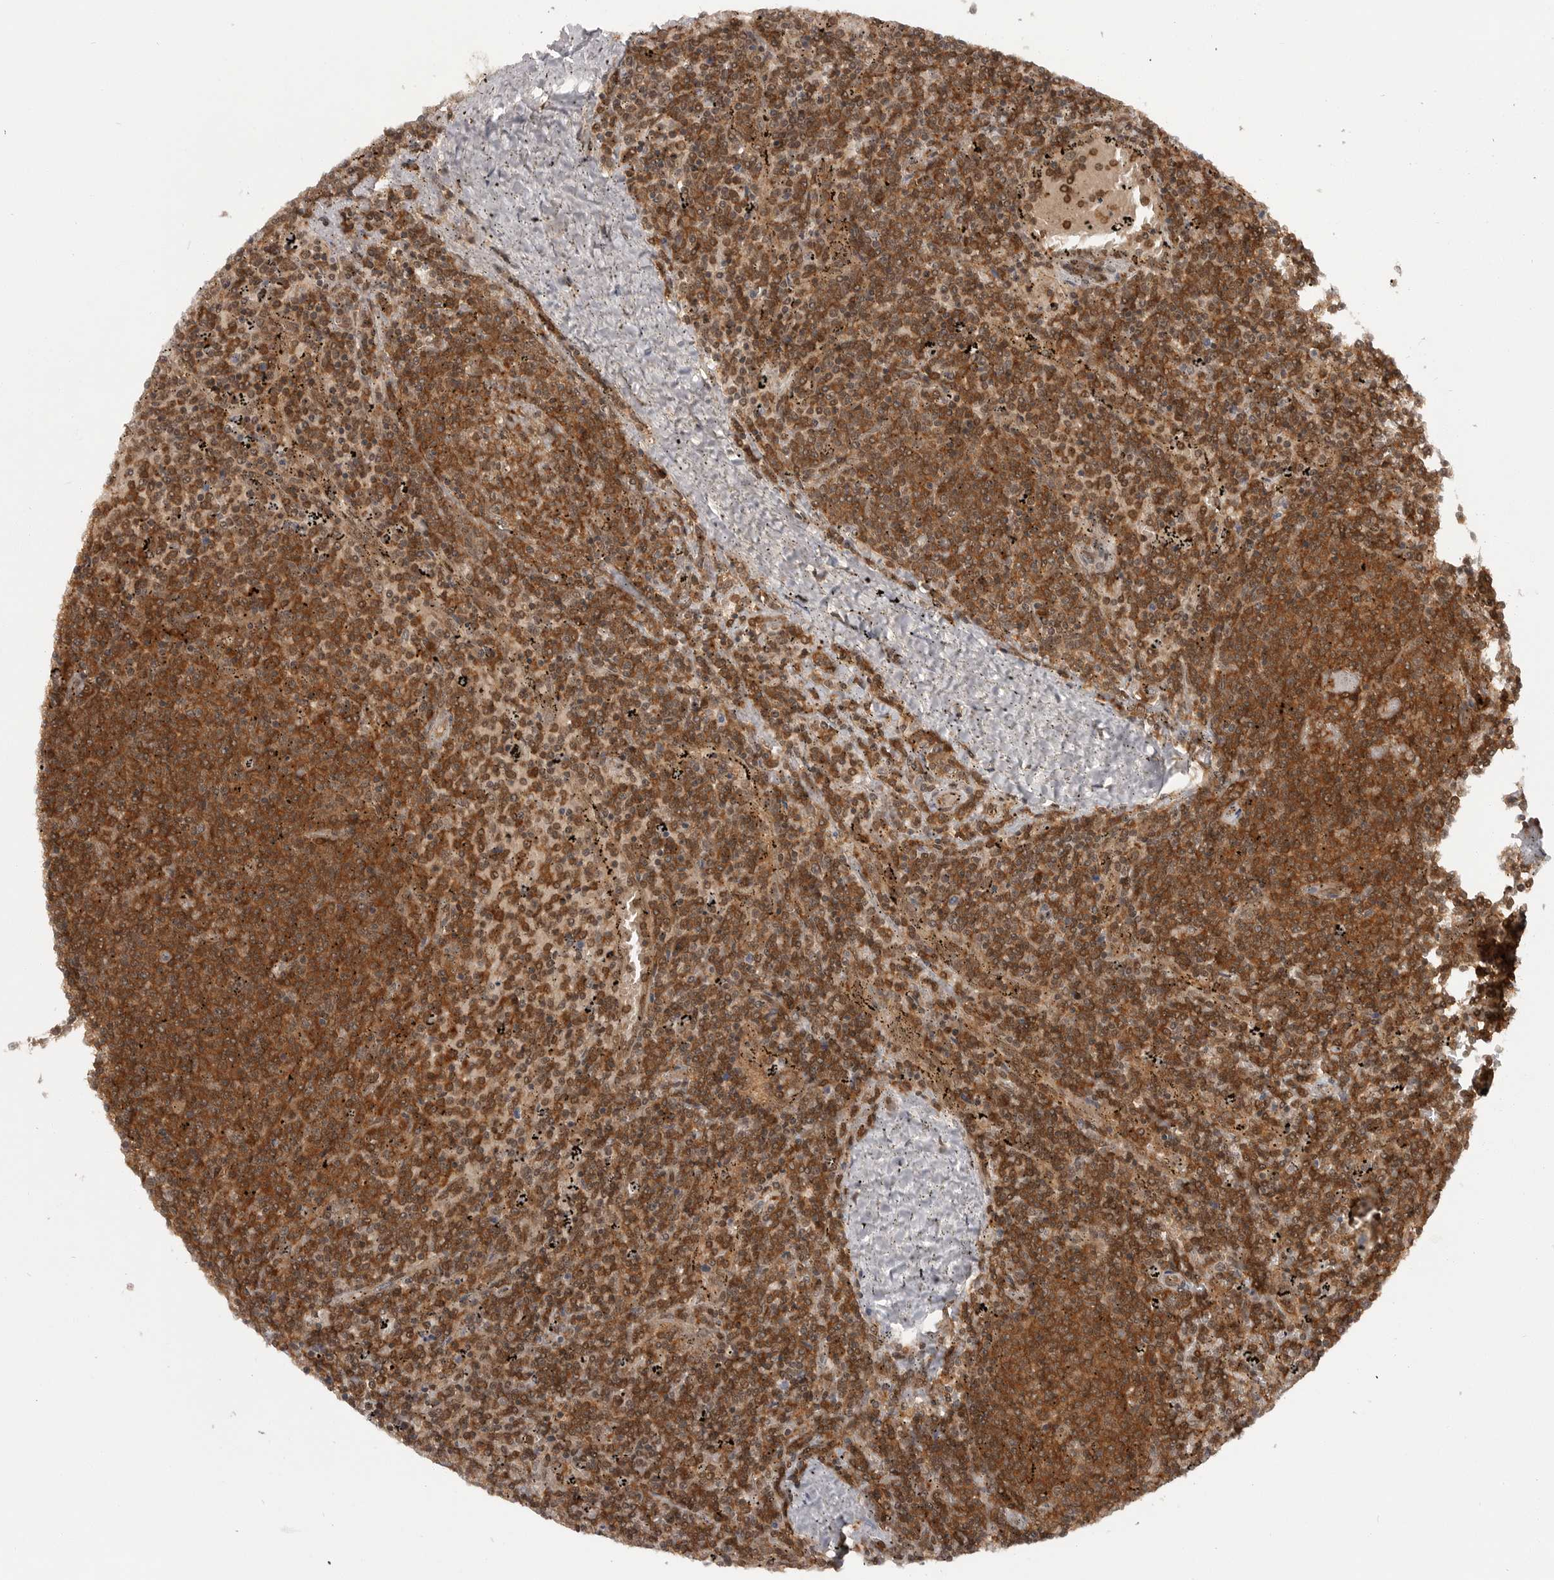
{"staining": {"intensity": "strong", "quantity": ">75%", "location": "cytoplasmic/membranous"}, "tissue": "lymphoma", "cell_type": "Tumor cells", "image_type": "cancer", "snomed": [{"axis": "morphology", "description": "Malignant lymphoma, non-Hodgkin's type, Low grade"}, {"axis": "topography", "description": "Spleen"}], "caption": "Immunohistochemical staining of lymphoma displays high levels of strong cytoplasmic/membranous positivity in approximately >75% of tumor cells. The staining was performed using DAB (3,3'-diaminobenzidine) to visualize the protein expression in brown, while the nuclei were stained in blue with hematoxylin (Magnification: 20x).", "gene": "SZRD1", "patient": {"sex": "female", "age": 50}}